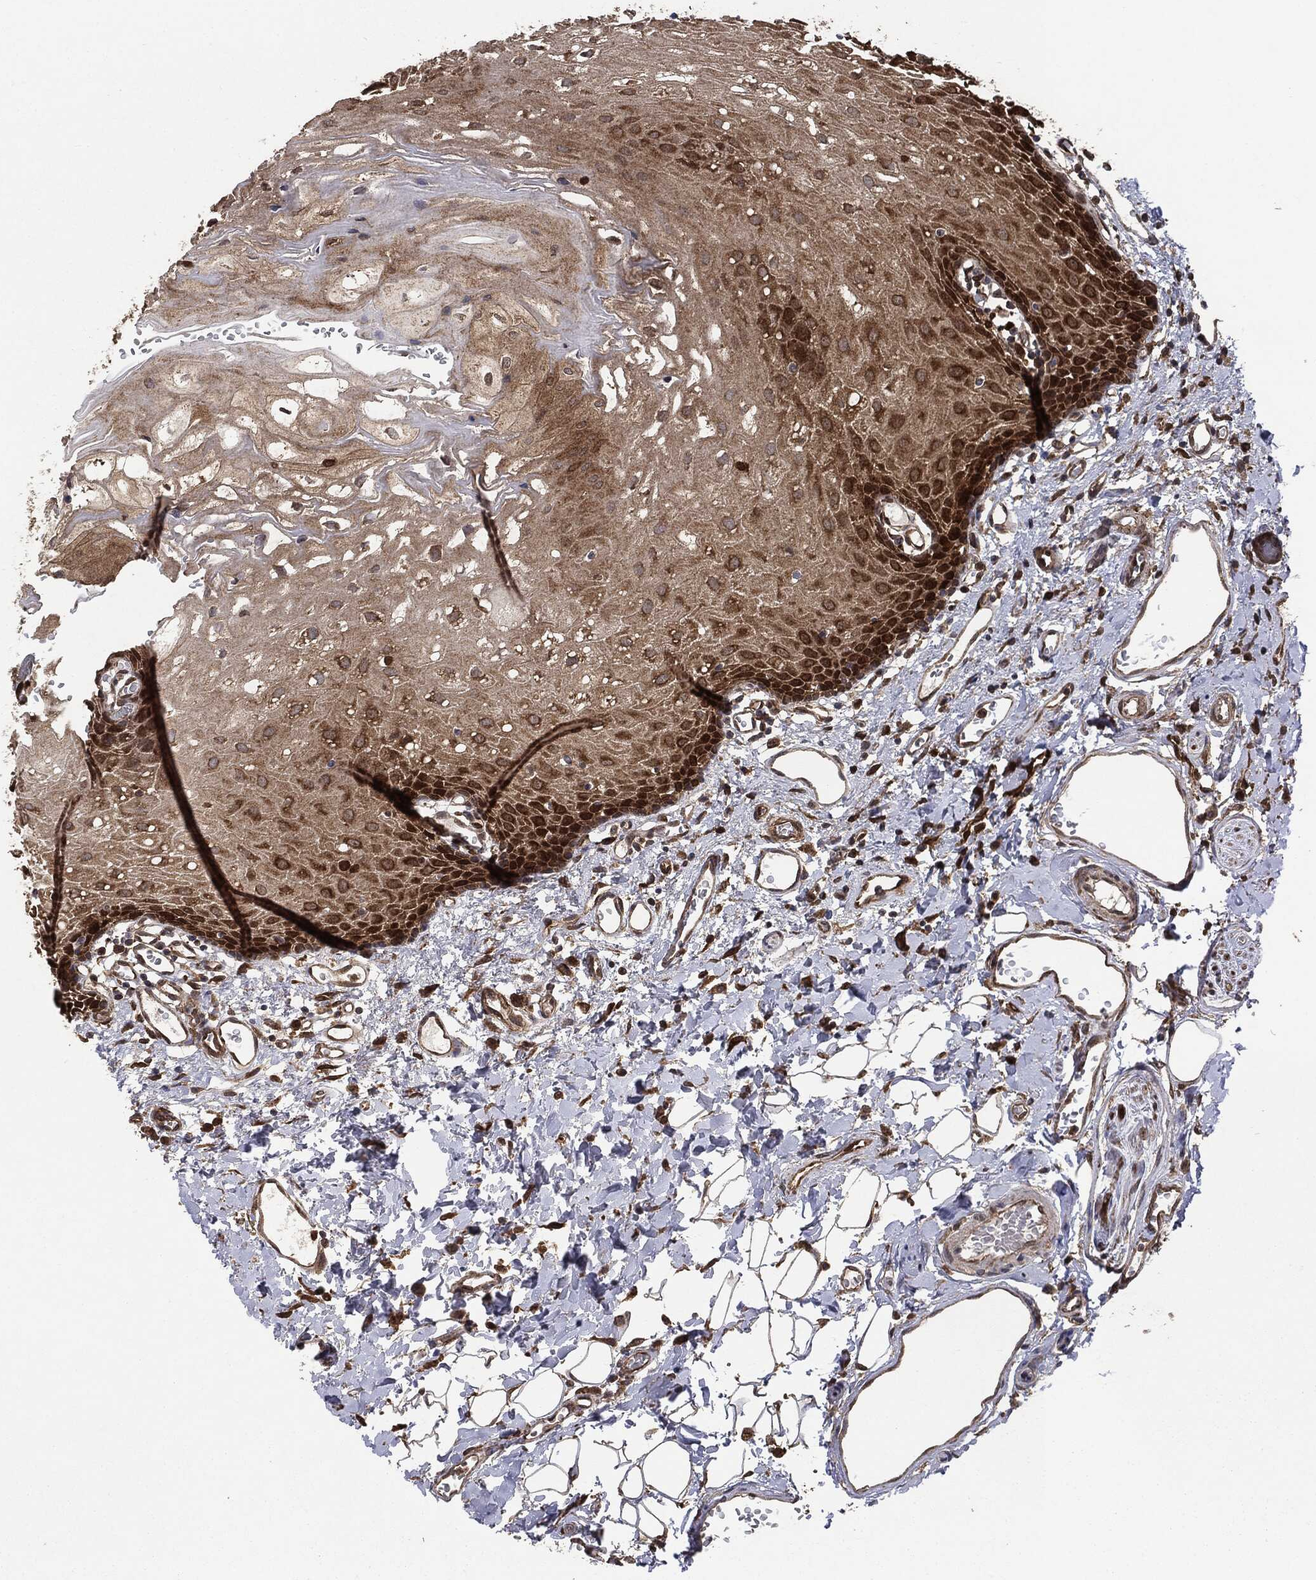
{"staining": {"intensity": "strong", "quantity": "25%-75%", "location": "cytoplasmic/membranous"}, "tissue": "oral mucosa", "cell_type": "Squamous epithelial cells", "image_type": "normal", "snomed": [{"axis": "morphology", "description": "Normal tissue, NOS"}, {"axis": "morphology", "description": "Squamous cell carcinoma, NOS"}, {"axis": "topography", "description": "Oral tissue"}, {"axis": "topography", "description": "Head-Neck"}], "caption": "IHC micrograph of benign oral mucosa: human oral mucosa stained using IHC displays high levels of strong protein expression localized specifically in the cytoplasmic/membranous of squamous epithelial cells, appearing as a cytoplasmic/membranous brown color.", "gene": "NME1", "patient": {"sex": "female", "age": 70}}